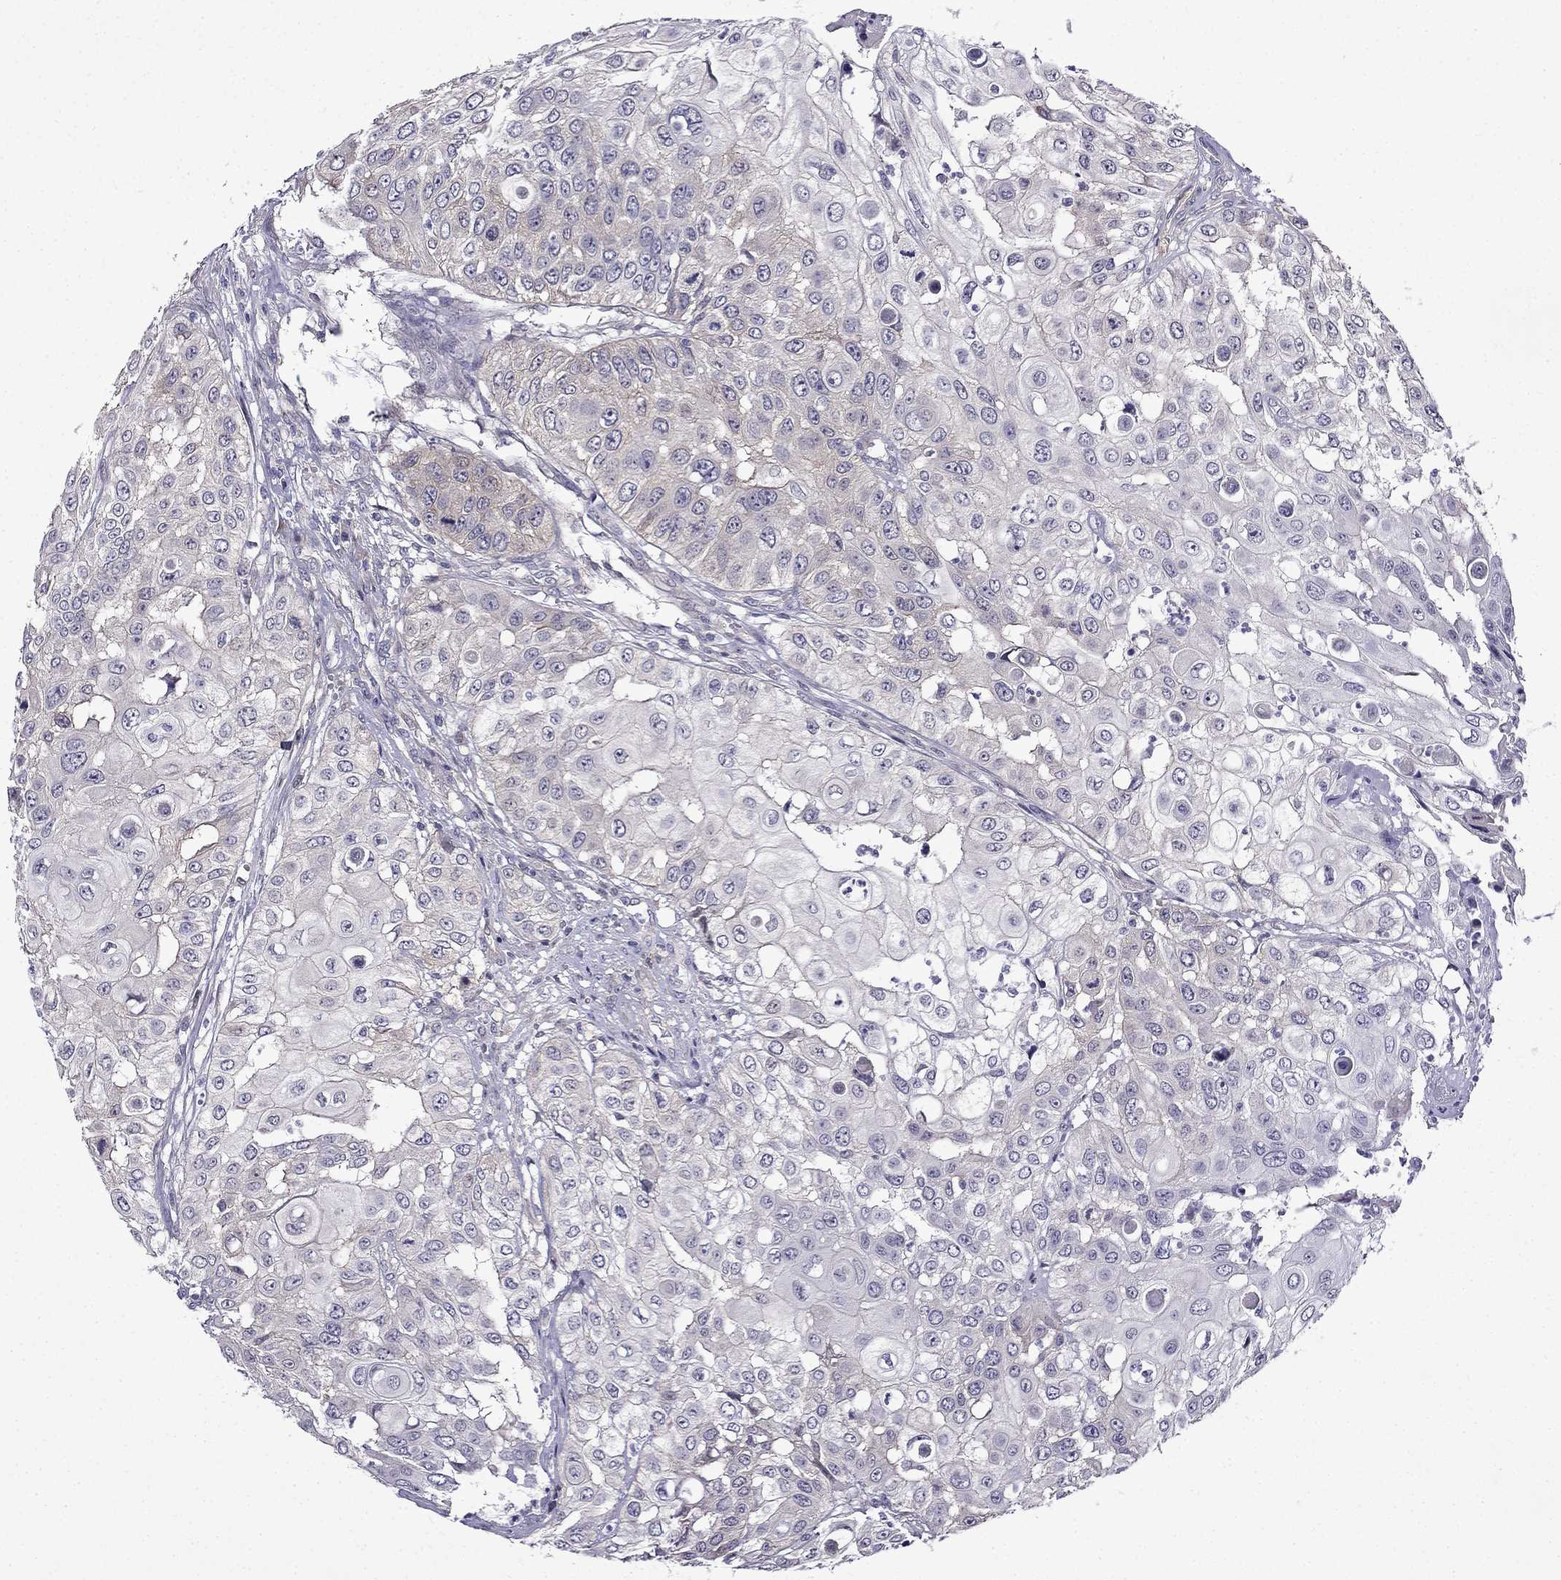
{"staining": {"intensity": "negative", "quantity": "none", "location": "none"}, "tissue": "urothelial cancer", "cell_type": "Tumor cells", "image_type": "cancer", "snomed": [{"axis": "morphology", "description": "Urothelial carcinoma, High grade"}, {"axis": "topography", "description": "Urinary bladder"}], "caption": "DAB (3,3'-diaminobenzidine) immunohistochemical staining of urothelial cancer exhibits no significant expression in tumor cells. The staining was performed using DAB to visualize the protein expression in brown, while the nuclei were stained in blue with hematoxylin (Magnification: 20x).", "gene": "PI16", "patient": {"sex": "female", "age": 79}}